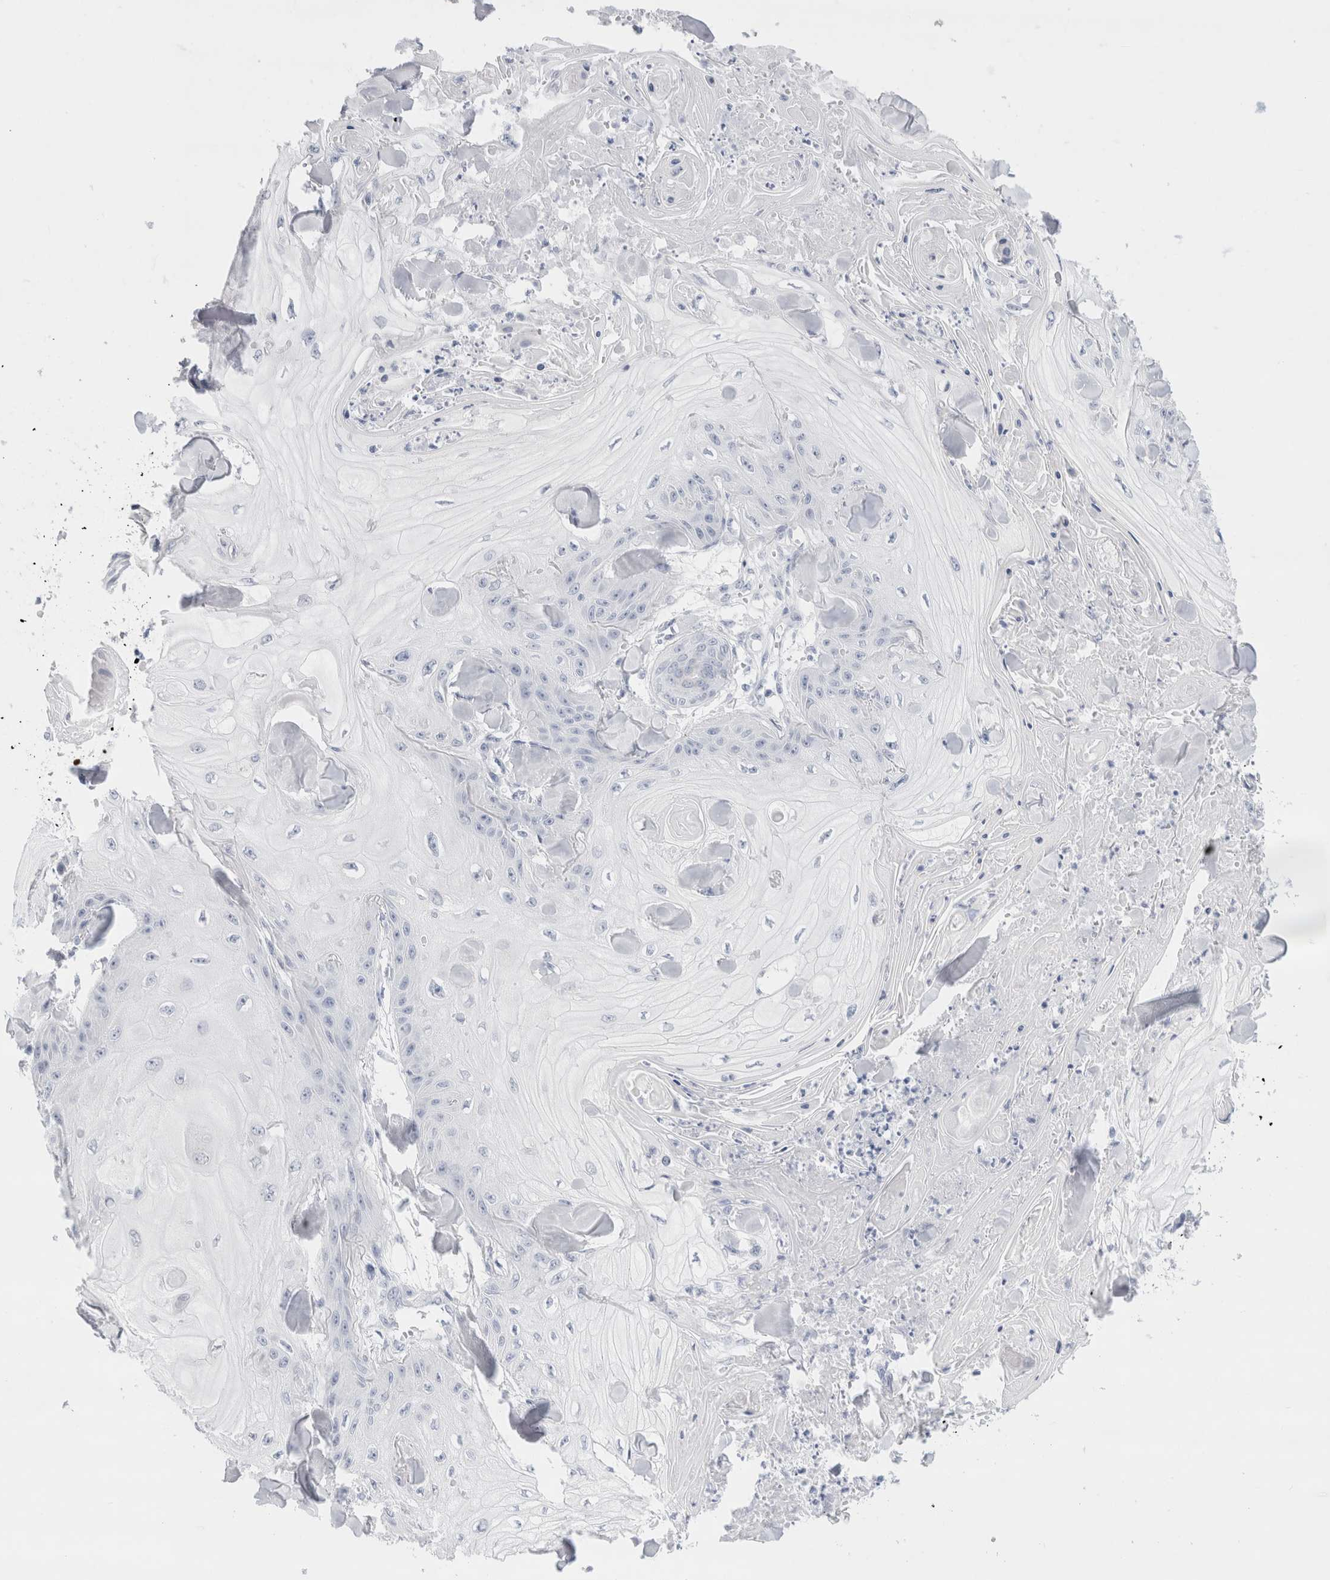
{"staining": {"intensity": "negative", "quantity": "none", "location": "none"}, "tissue": "skin cancer", "cell_type": "Tumor cells", "image_type": "cancer", "snomed": [{"axis": "morphology", "description": "Squamous cell carcinoma, NOS"}, {"axis": "topography", "description": "Skin"}], "caption": "Human skin cancer (squamous cell carcinoma) stained for a protein using immunohistochemistry demonstrates no staining in tumor cells.", "gene": "ECHDC2", "patient": {"sex": "male", "age": 74}}